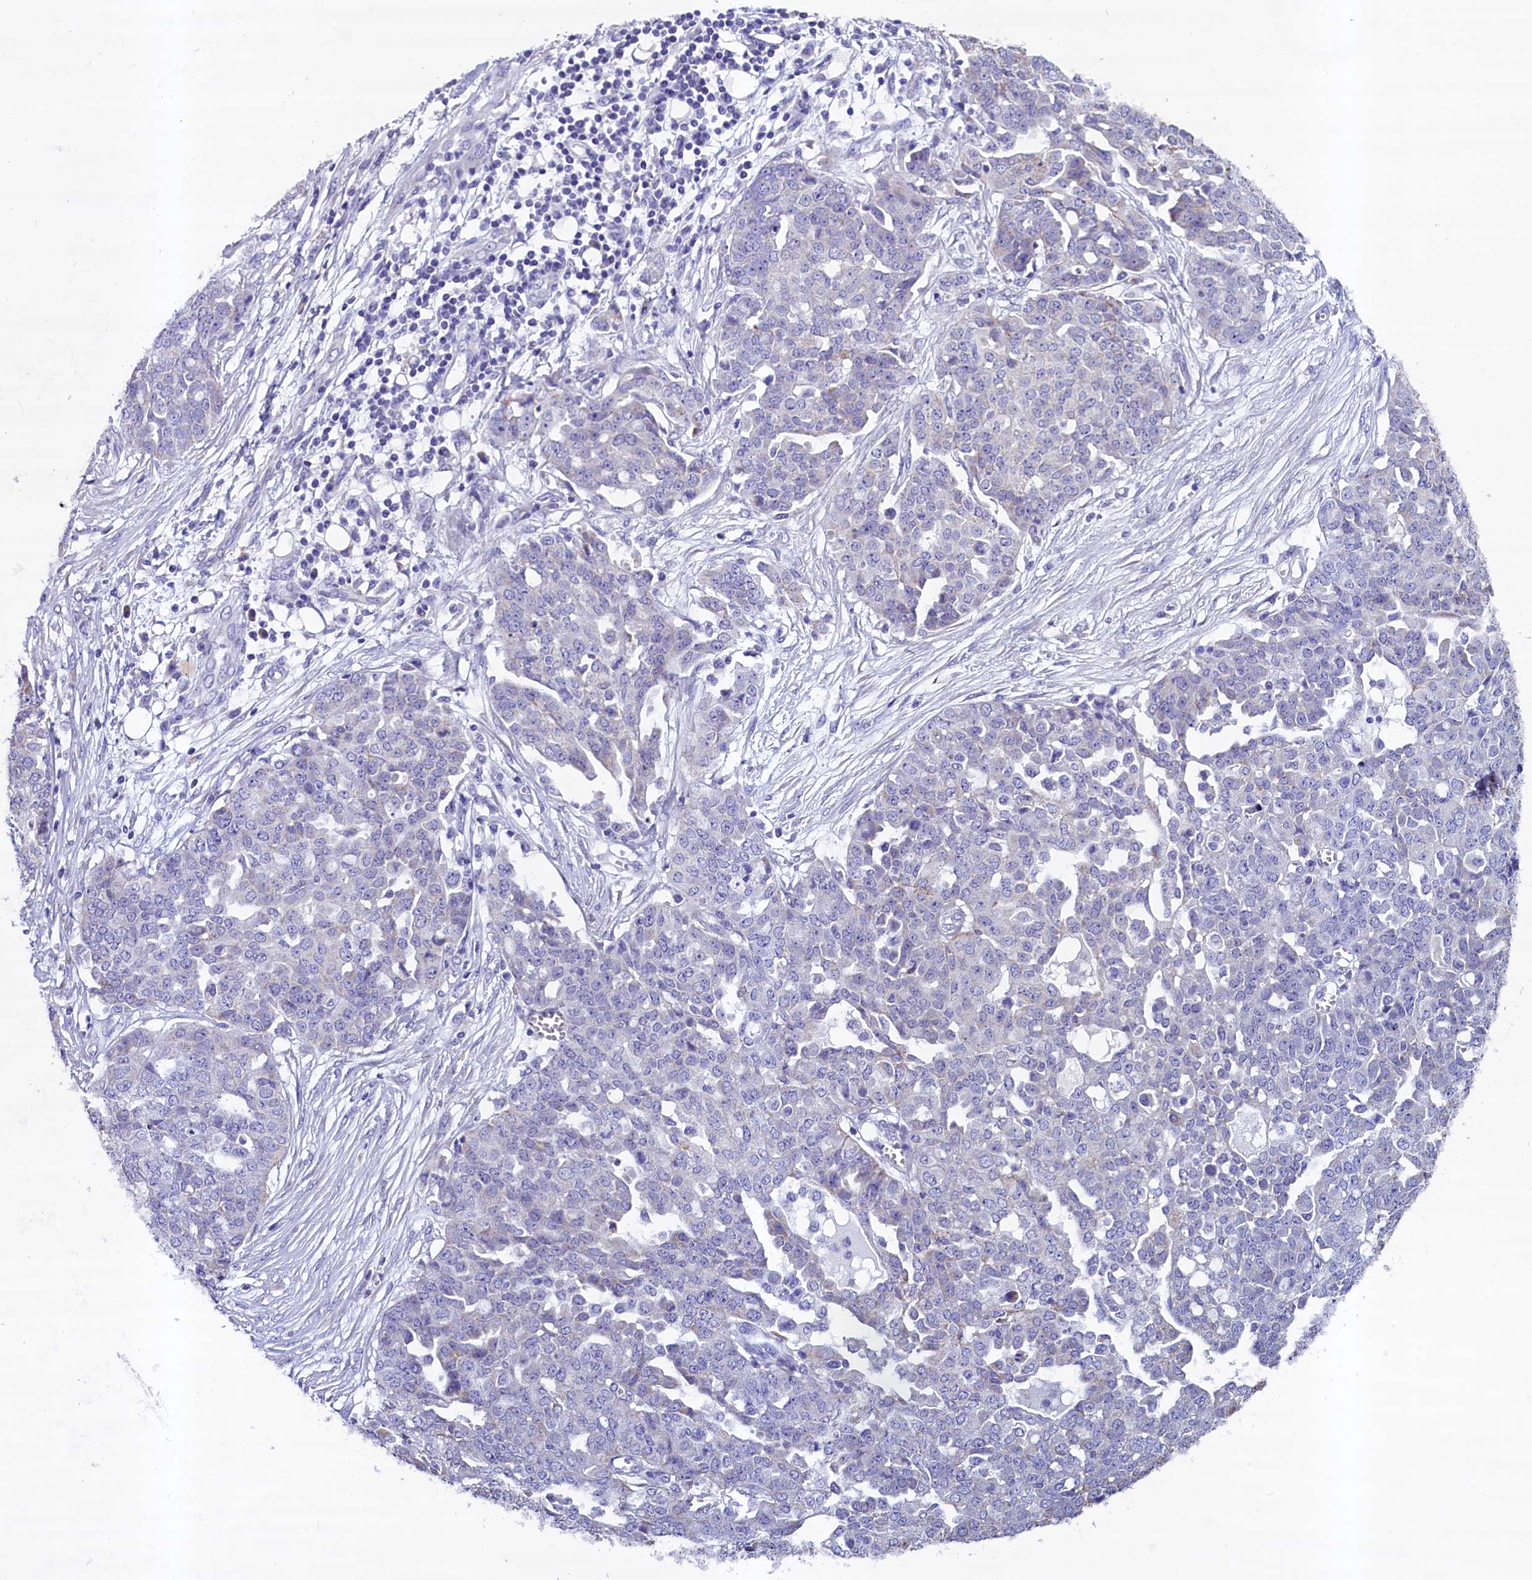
{"staining": {"intensity": "negative", "quantity": "none", "location": "none"}, "tissue": "ovarian cancer", "cell_type": "Tumor cells", "image_type": "cancer", "snomed": [{"axis": "morphology", "description": "Cystadenocarcinoma, serous, NOS"}, {"axis": "topography", "description": "Soft tissue"}, {"axis": "topography", "description": "Ovary"}], "caption": "High magnification brightfield microscopy of serous cystadenocarcinoma (ovarian) stained with DAB (brown) and counterstained with hematoxylin (blue): tumor cells show no significant staining.", "gene": "SCD5", "patient": {"sex": "female", "age": 57}}